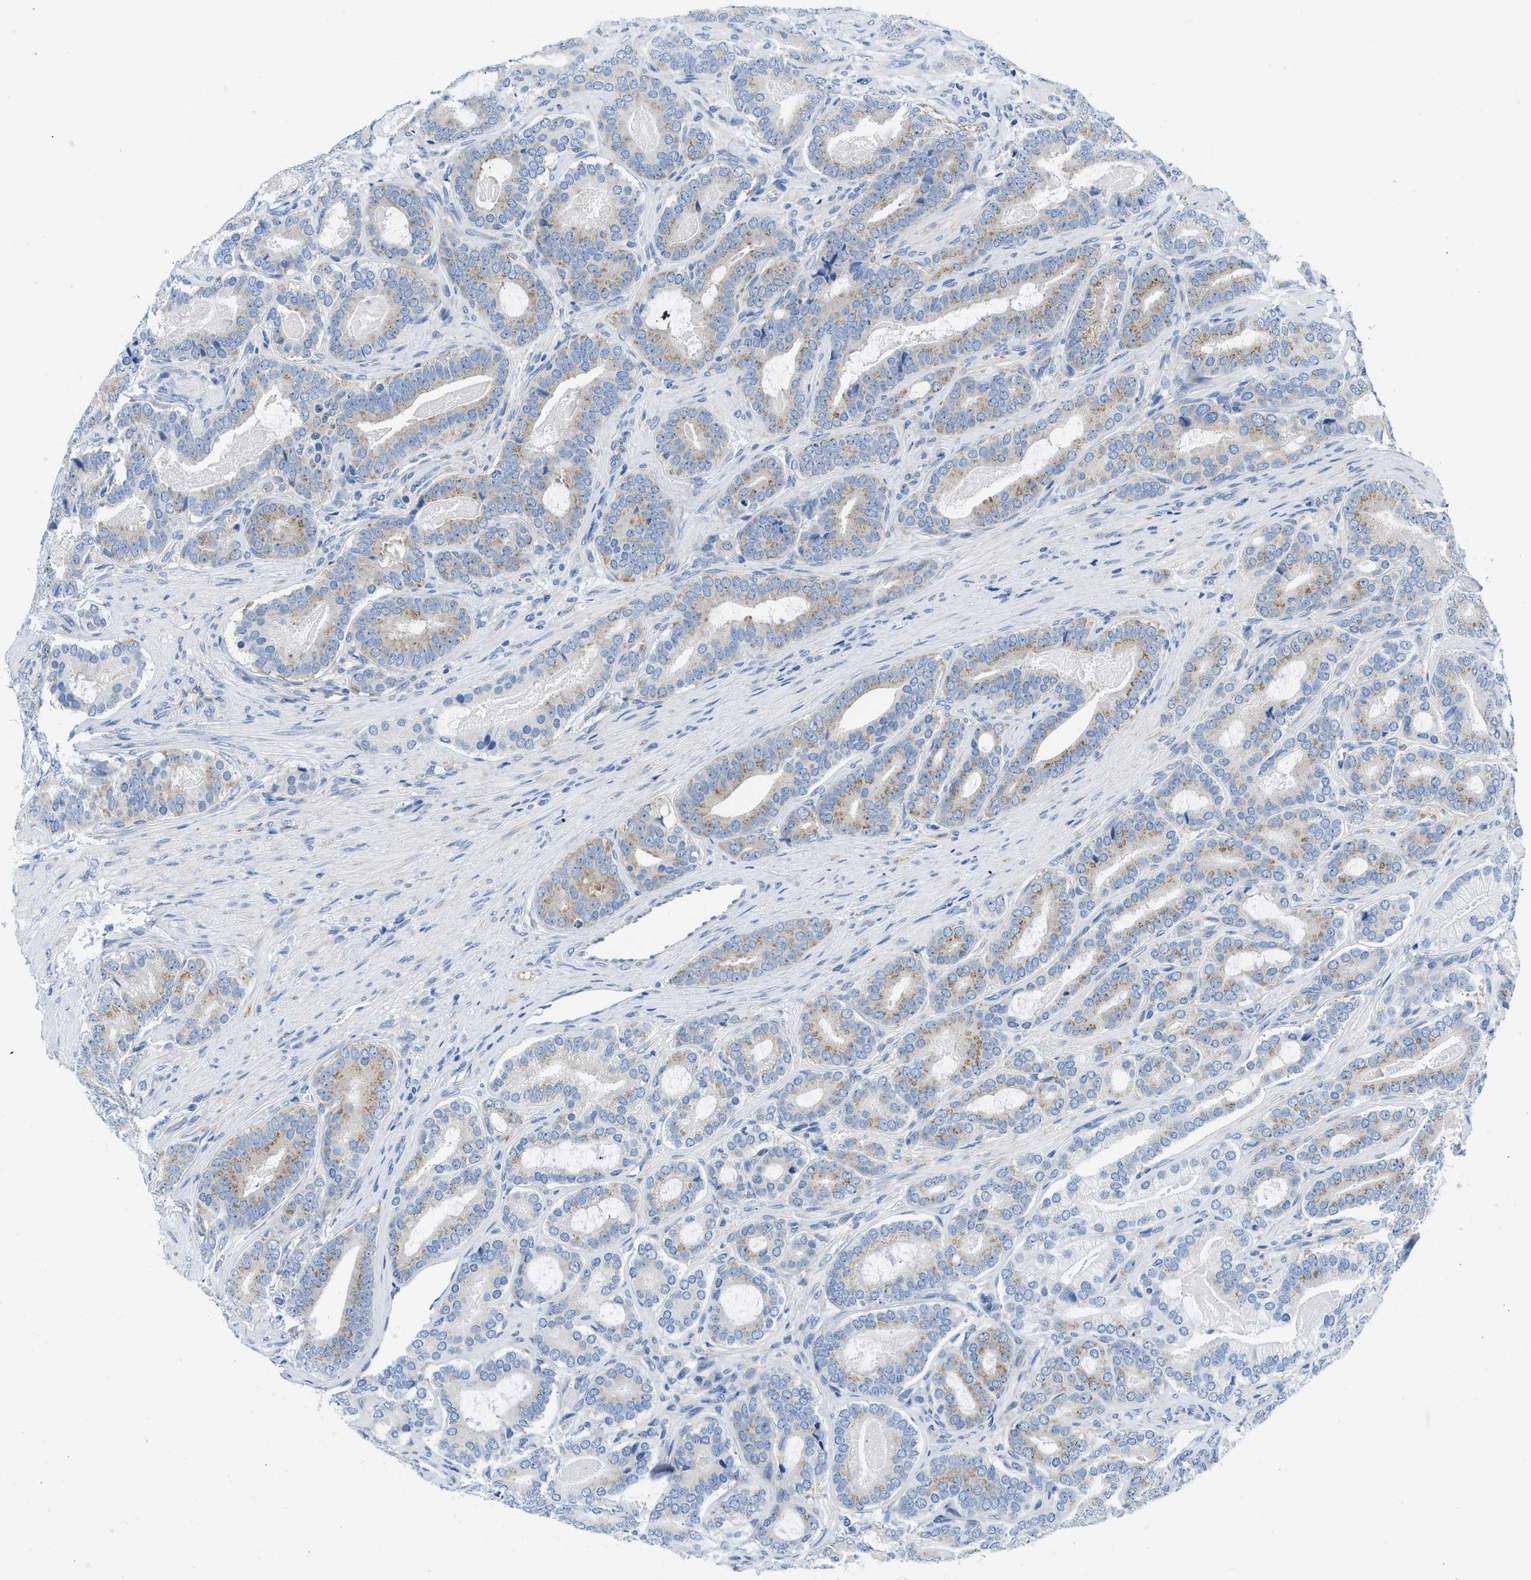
{"staining": {"intensity": "weak", "quantity": "<25%", "location": "cytoplasmic/membranous"}, "tissue": "prostate cancer", "cell_type": "Tumor cells", "image_type": "cancer", "snomed": [{"axis": "morphology", "description": "Adenocarcinoma, High grade"}, {"axis": "topography", "description": "Prostate"}], "caption": "The photomicrograph reveals no staining of tumor cells in prostate adenocarcinoma (high-grade).", "gene": "BNC2", "patient": {"sex": "male", "age": 60}}